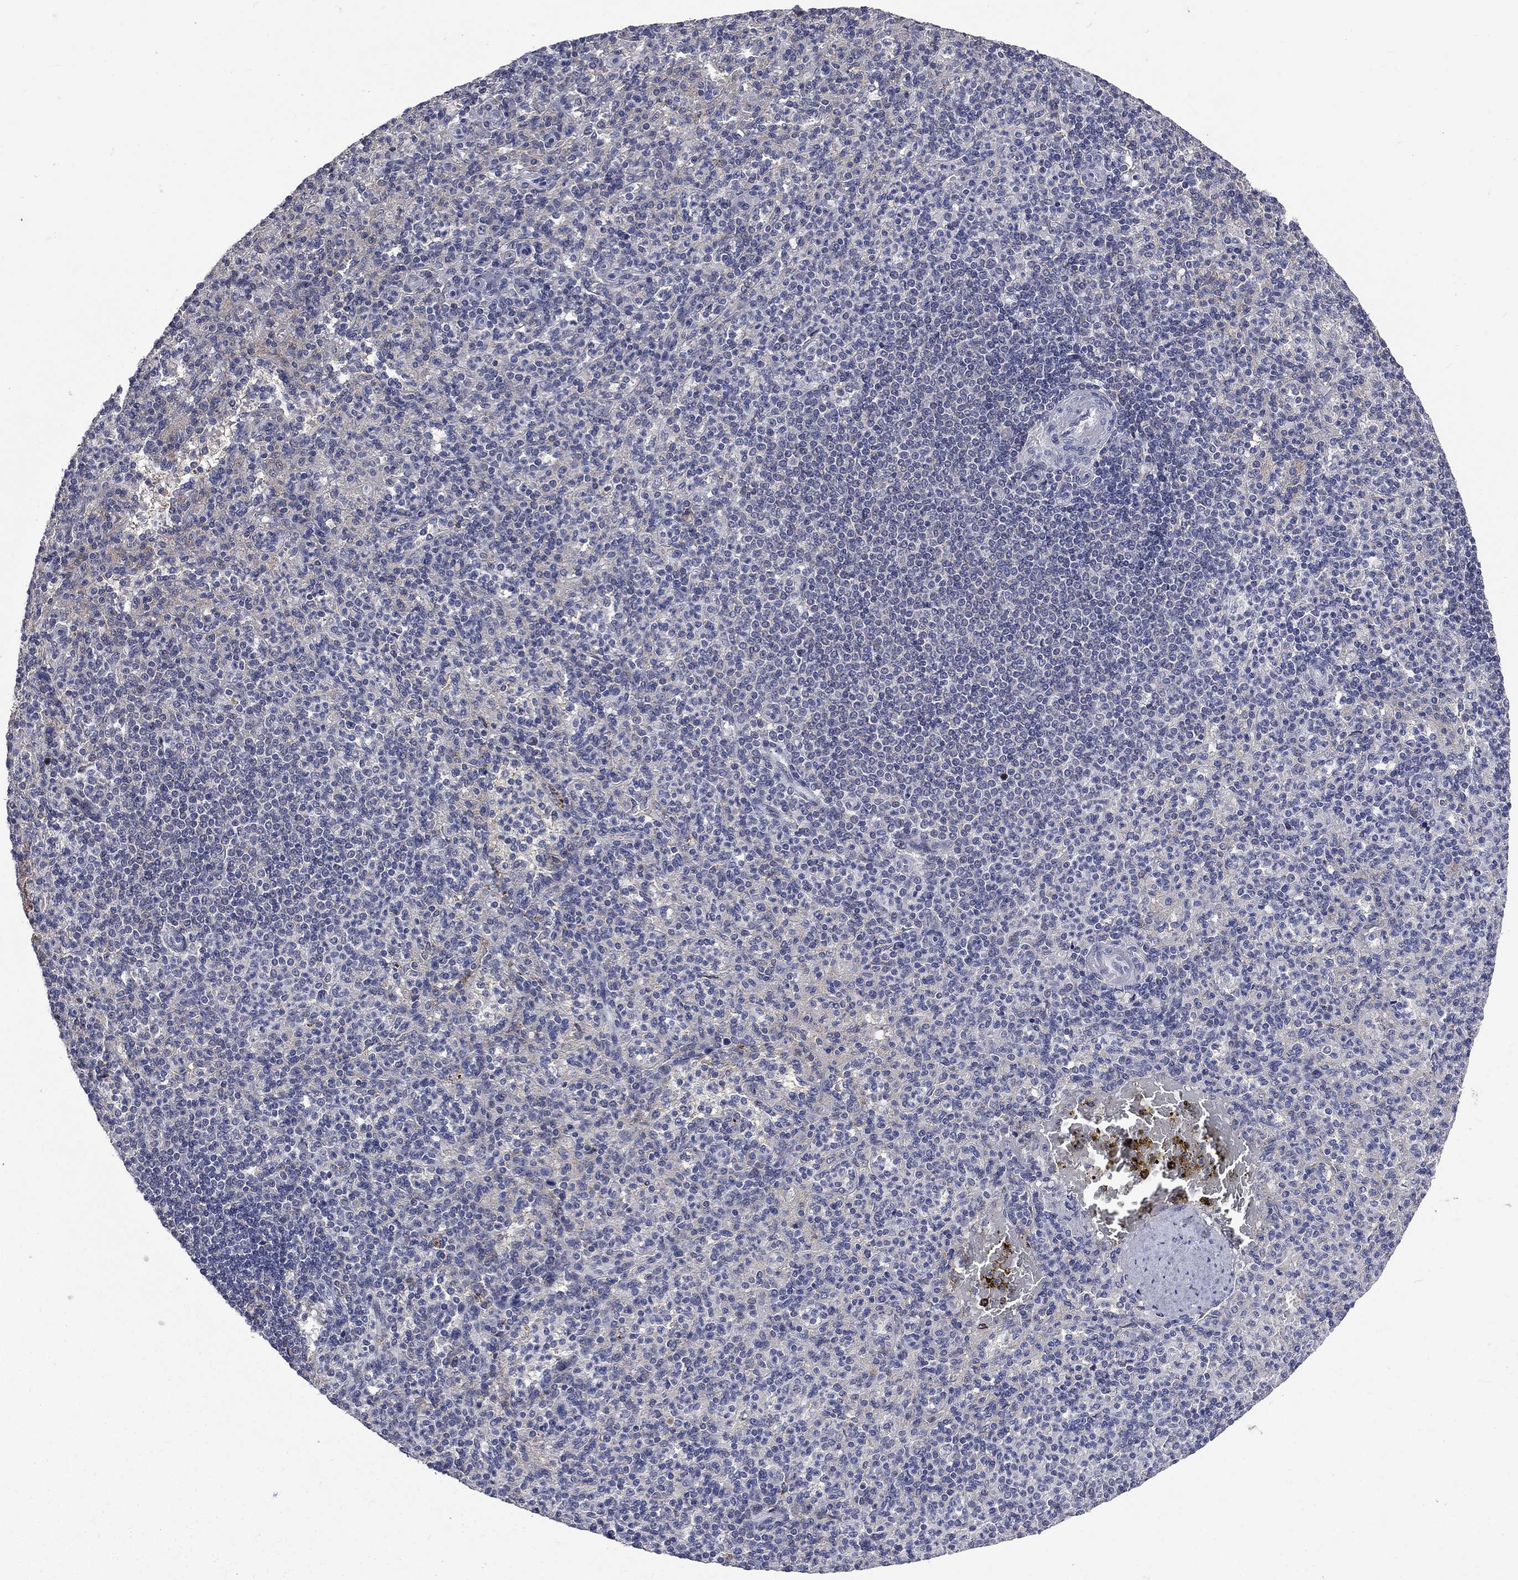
{"staining": {"intensity": "negative", "quantity": "none", "location": "none"}, "tissue": "spleen", "cell_type": "Cells in red pulp", "image_type": "normal", "snomed": [{"axis": "morphology", "description": "Normal tissue, NOS"}, {"axis": "topography", "description": "Spleen"}], "caption": "The histopathology image exhibits no significant expression in cells in red pulp of spleen. (Stains: DAB (3,3'-diaminobenzidine) immunohistochemistry (IHC) with hematoxylin counter stain, Microscopy: brightfield microscopy at high magnification).", "gene": "FGG", "patient": {"sex": "female", "age": 74}}